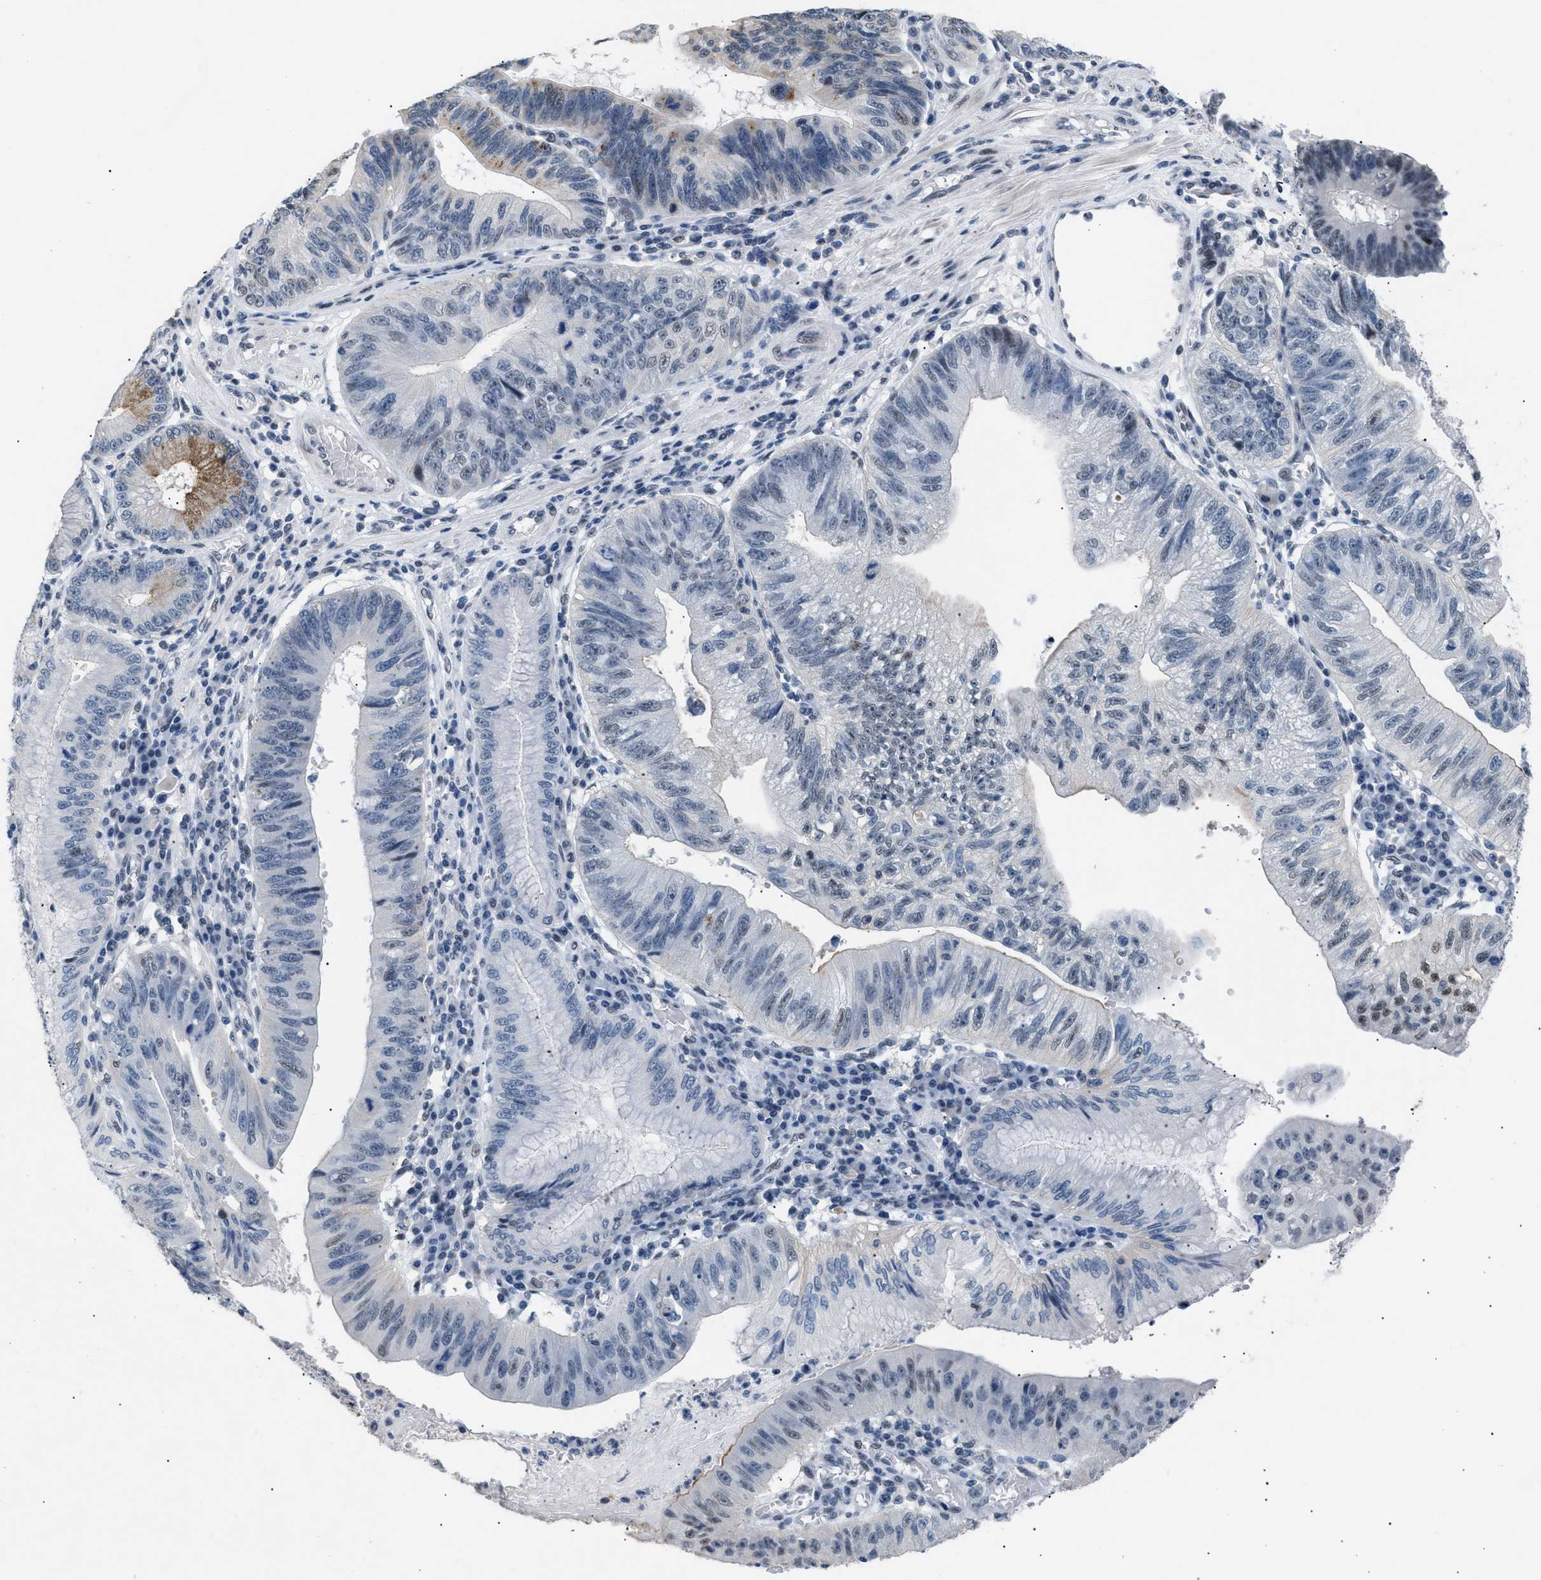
{"staining": {"intensity": "moderate", "quantity": "<25%", "location": "cytoplasmic/membranous"}, "tissue": "stomach cancer", "cell_type": "Tumor cells", "image_type": "cancer", "snomed": [{"axis": "morphology", "description": "Adenocarcinoma, NOS"}, {"axis": "topography", "description": "Stomach"}], "caption": "A micrograph of adenocarcinoma (stomach) stained for a protein exhibits moderate cytoplasmic/membranous brown staining in tumor cells. Using DAB (3,3'-diaminobenzidine) (brown) and hematoxylin (blue) stains, captured at high magnification using brightfield microscopy.", "gene": "KCNC3", "patient": {"sex": "male", "age": 59}}